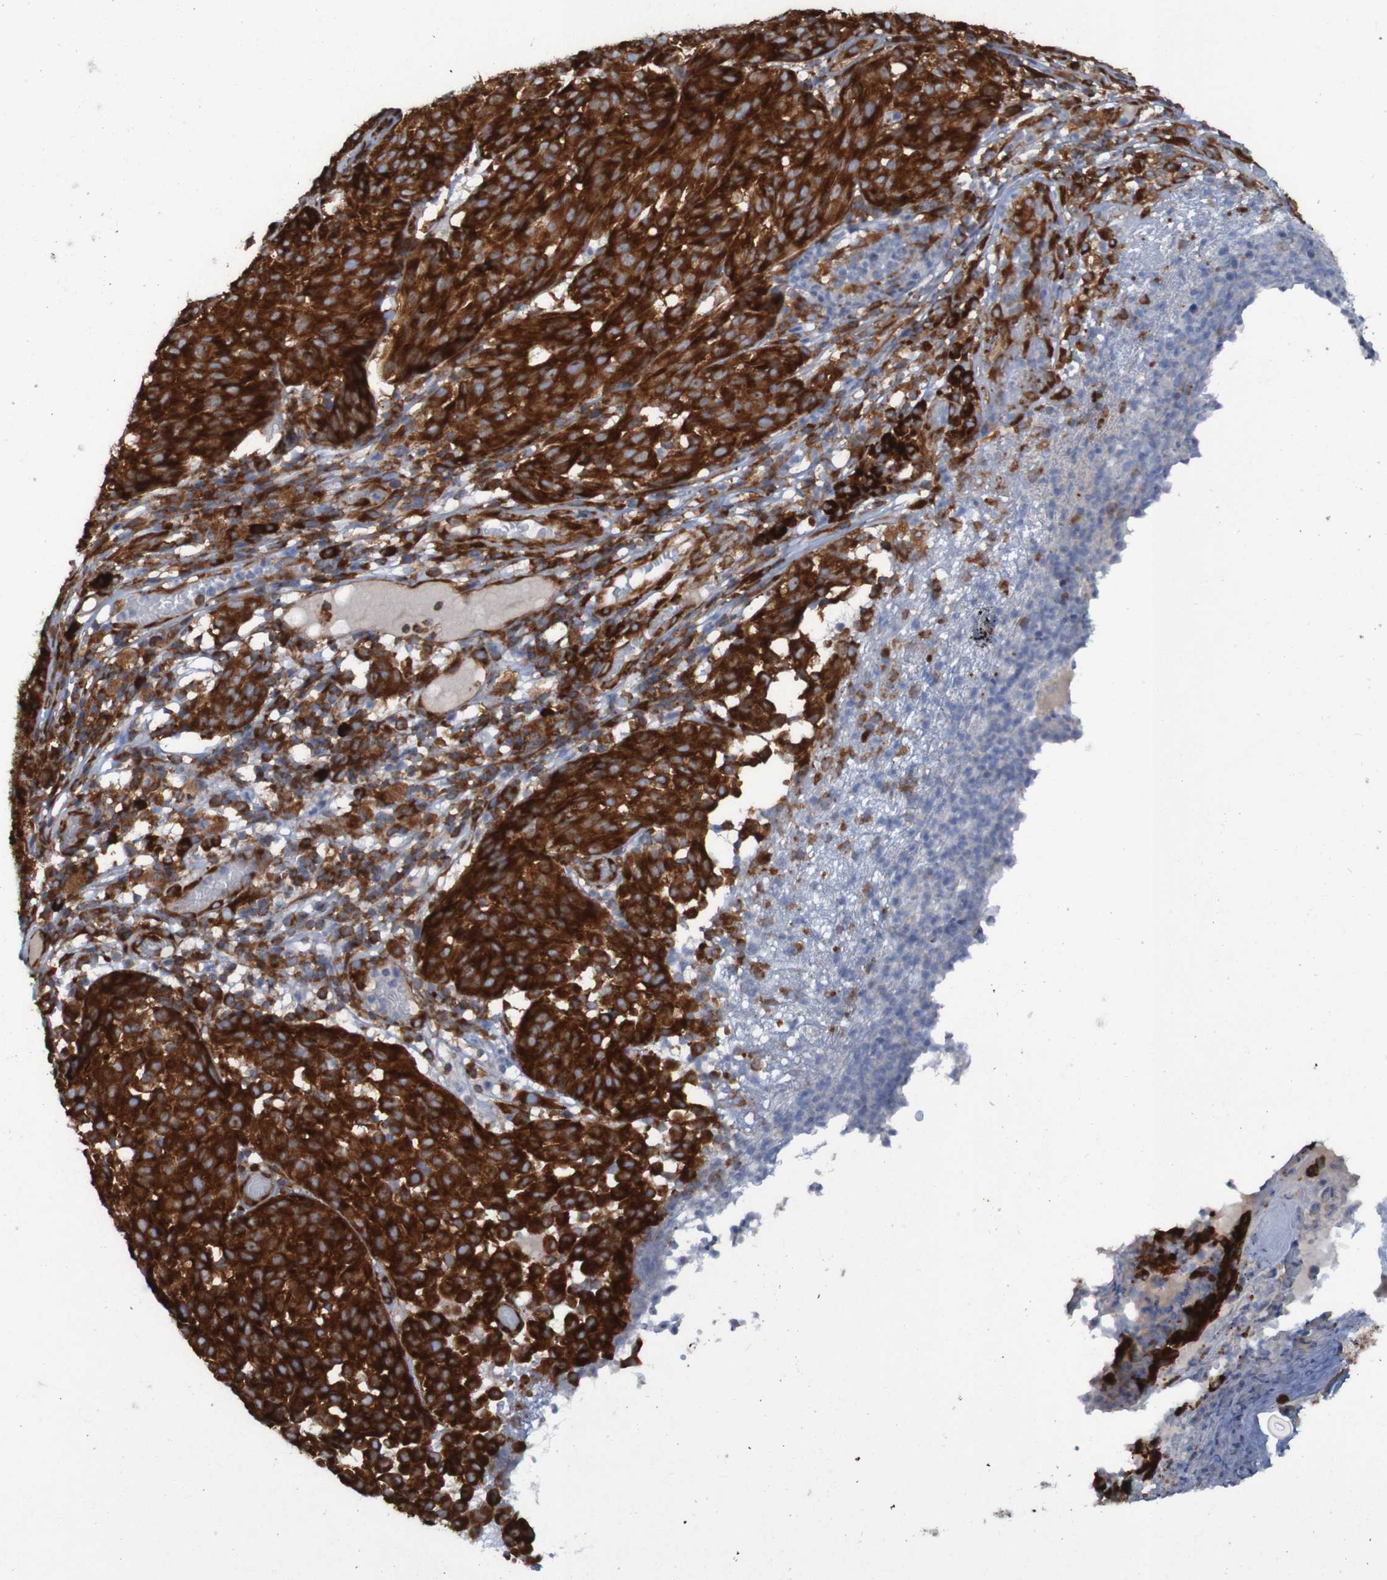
{"staining": {"intensity": "strong", "quantity": ">75%", "location": "cytoplasmic/membranous"}, "tissue": "melanoma", "cell_type": "Tumor cells", "image_type": "cancer", "snomed": [{"axis": "morphology", "description": "Malignant melanoma, NOS"}, {"axis": "topography", "description": "Skin"}], "caption": "DAB immunohistochemical staining of melanoma displays strong cytoplasmic/membranous protein positivity in about >75% of tumor cells.", "gene": "RPL10", "patient": {"sex": "female", "age": 46}}